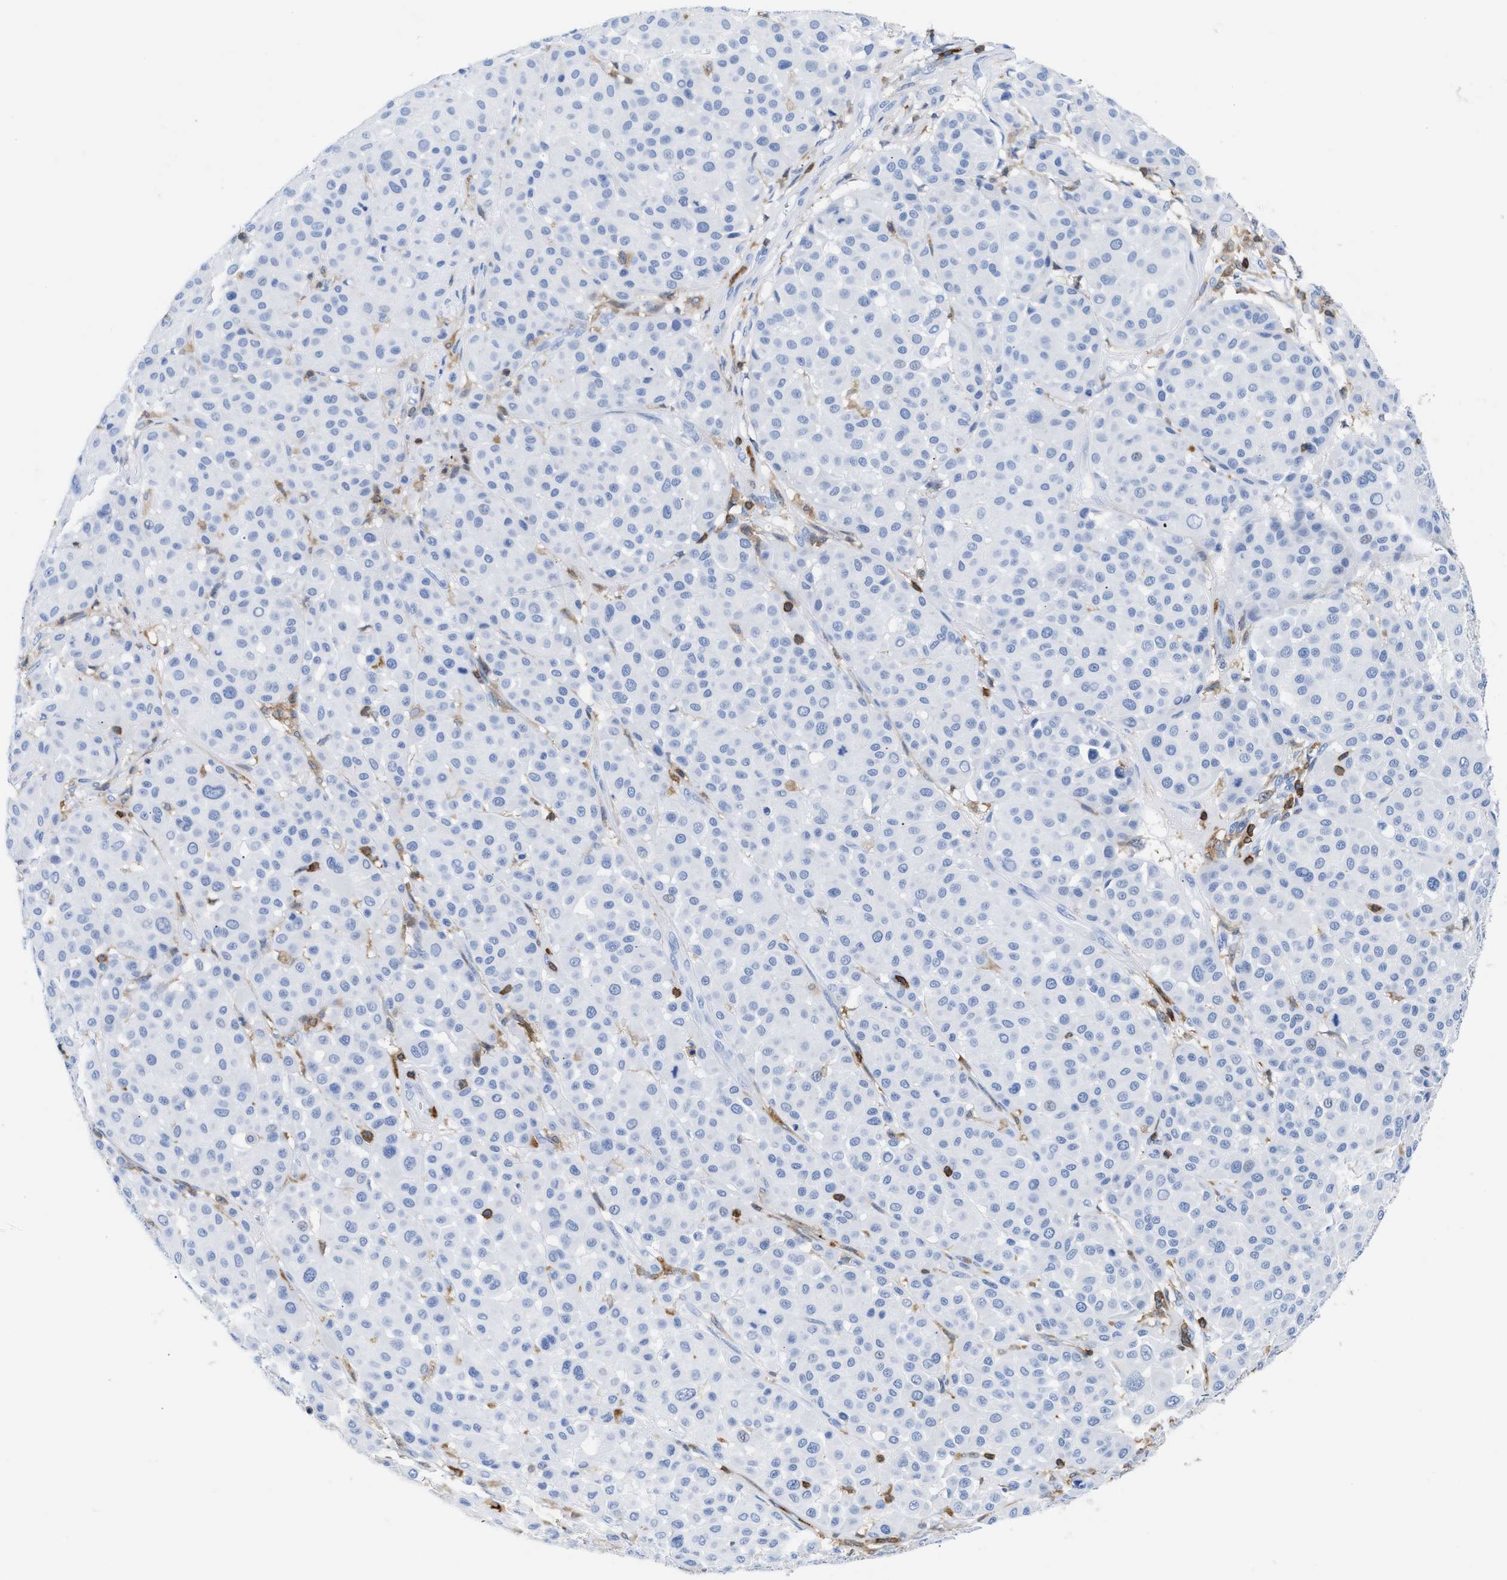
{"staining": {"intensity": "negative", "quantity": "none", "location": "none"}, "tissue": "melanoma", "cell_type": "Tumor cells", "image_type": "cancer", "snomed": [{"axis": "morphology", "description": "Malignant melanoma, Metastatic site"}, {"axis": "topography", "description": "Soft tissue"}], "caption": "Immunohistochemical staining of malignant melanoma (metastatic site) exhibits no significant positivity in tumor cells.", "gene": "LCP1", "patient": {"sex": "male", "age": 41}}